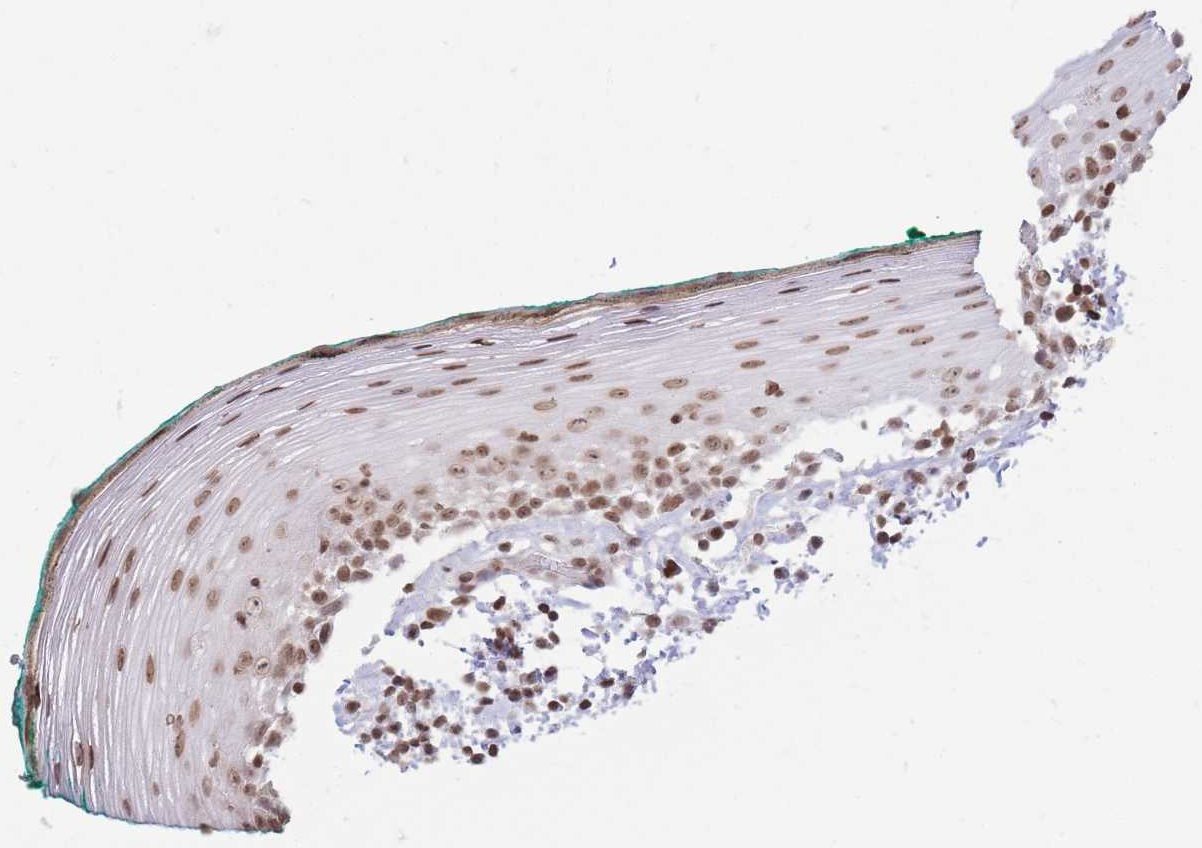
{"staining": {"intensity": "moderate", "quantity": ">75%", "location": "nuclear"}, "tissue": "oral mucosa", "cell_type": "Squamous epithelial cells", "image_type": "normal", "snomed": [{"axis": "morphology", "description": "Normal tissue, NOS"}, {"axis": "topography", "description": "Oral tissue"}], "caption": "This histopathology image shows immunohistochemistry (IHC) staining of normal oral mucosa, with medium moderate nuclear staining in about >75% of squamous epithelial cells.", "gene": "SHISAL1", "patient": {"sex": "female", "age": 83}}